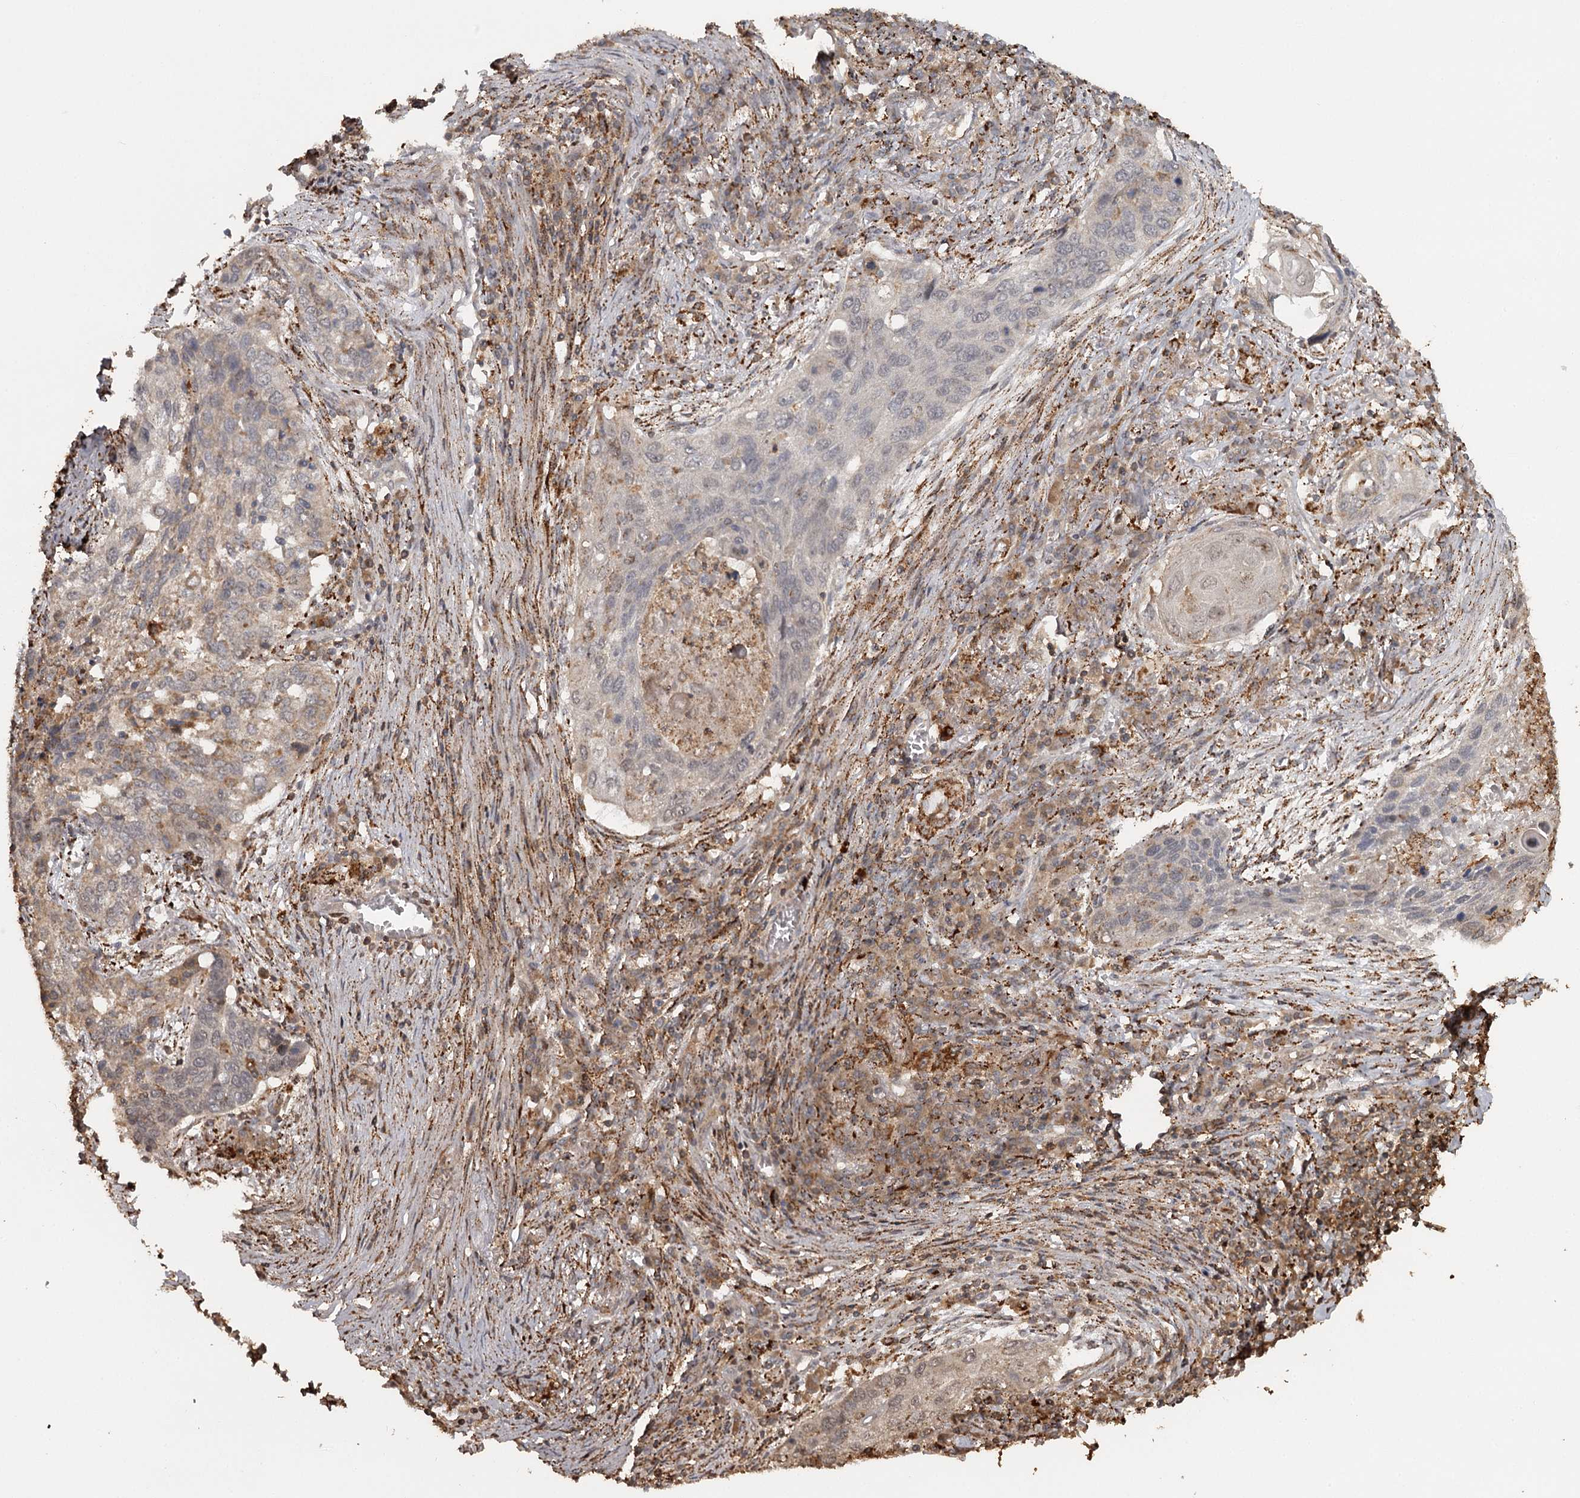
{"staining": {"intensity": "weak", "quantity": "<25%", "location": "cytoplasmic/membranous"}, "tissue": "lung cancer", "cell_type": "Tumor cells", "image_type": "cancer", "snomed": [{"axis": "morphology", "description": "Squamous cell carcinoma, NOS"}, {"axis": "topography", "description": "Lung"}], "caption": "Squamous cell carcinoma (lung) was stained to show a protein in brown. There is no significant positivity in tumor cells.", "gene": "FAXC", "patient": {"sex": "female", "age": 63}}